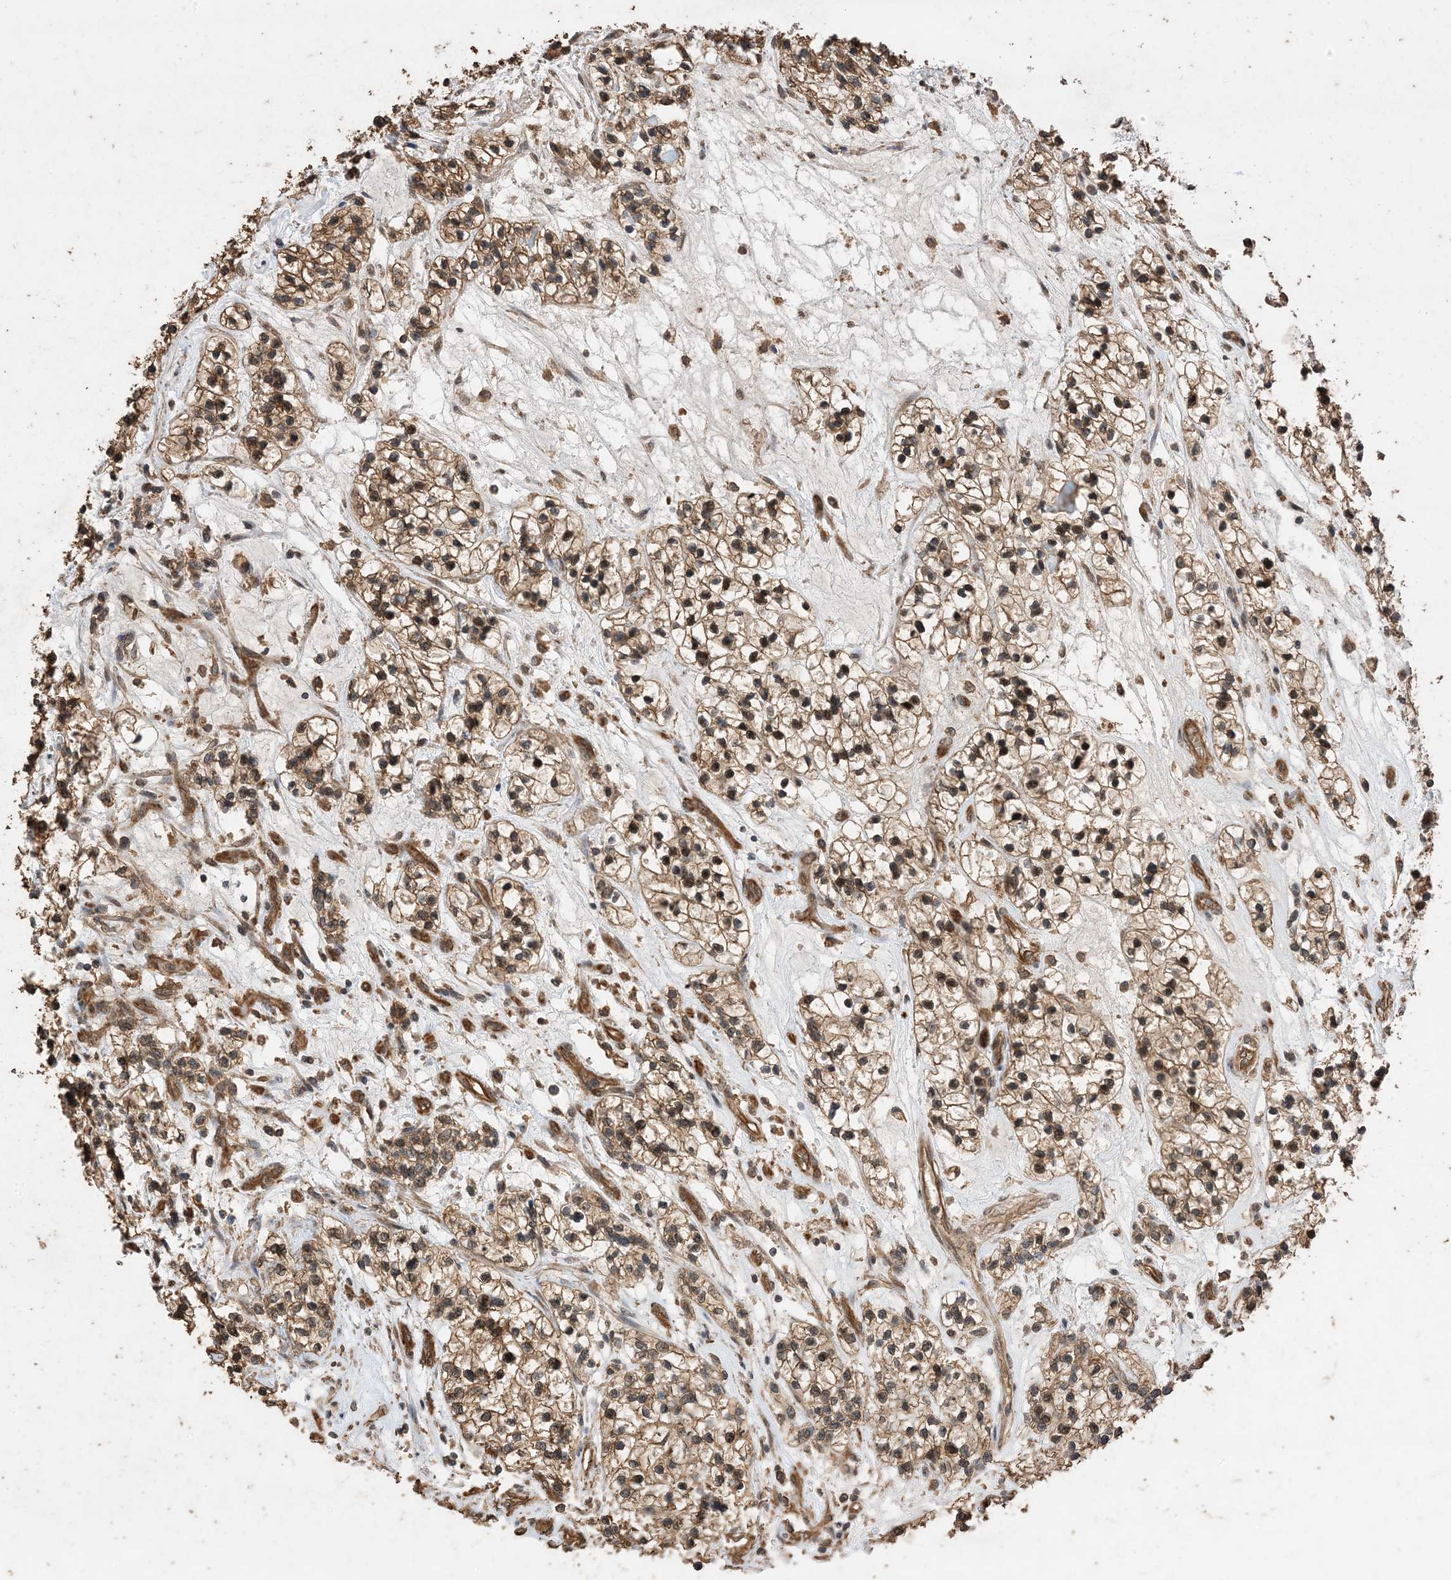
{"staining": {"intensity": "moderate", "quantity": ">75%", "location": "cytoplasmic/membranous"}, "tissue": "renal cancer", "cell_type": "Tumor cells", "image_type": "cancer", "snomed": [{"axis": "morphology", "description": "Adenocarcinoma, NOS"}, {"axis": "topography", "description": "Kidney"}], "caption": "IHC of renal cancer demonstrates medium levels of moderate cytoplasmic/membranous expression in about >75% of tumor cells.", "gene": "ZKSCAN5", "patient": {"sex": "female", "age": 57}}